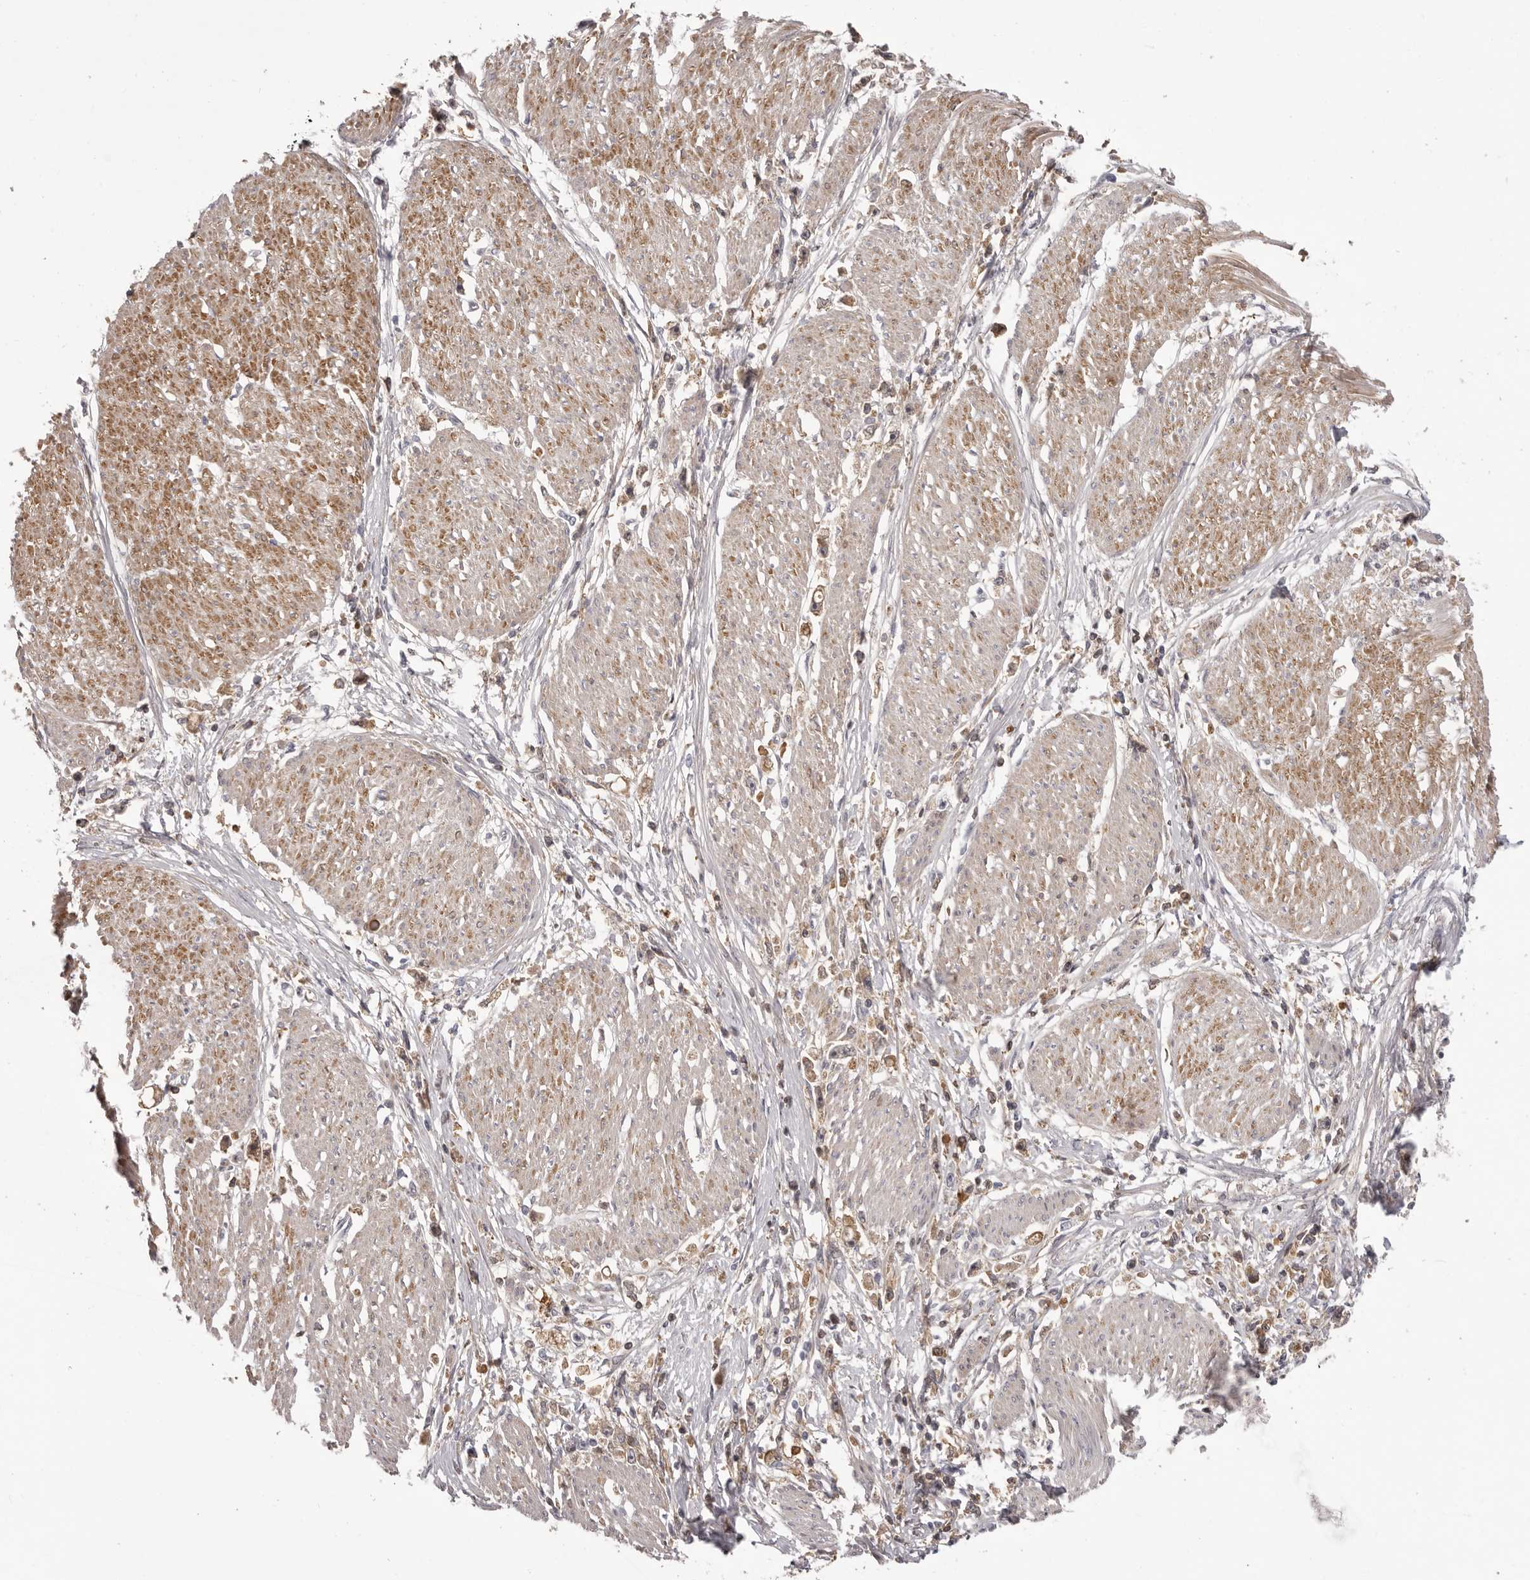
{"staining": {"intensity": "moderate", "quantity": "25%-75%", "location": "cytoplasmic/membranous"}, "tissue": "stomach cancer", "cell_type": "Tumor cells", "image_type": "cancer", "snomed": [{"axis": "morphology", "description": "Adenocarcinoma, NOS"}, {"axis": "topography", "description": "Stomach"}], "caption": "Stomach cancer was stained to show a protein in brown. There is medium levels of moderate cytoplasmic/membranous expression in about 25%-75% of tumor cells.", "gene": "OTUD3", "patient": {"sex": "female", "age": 59}}